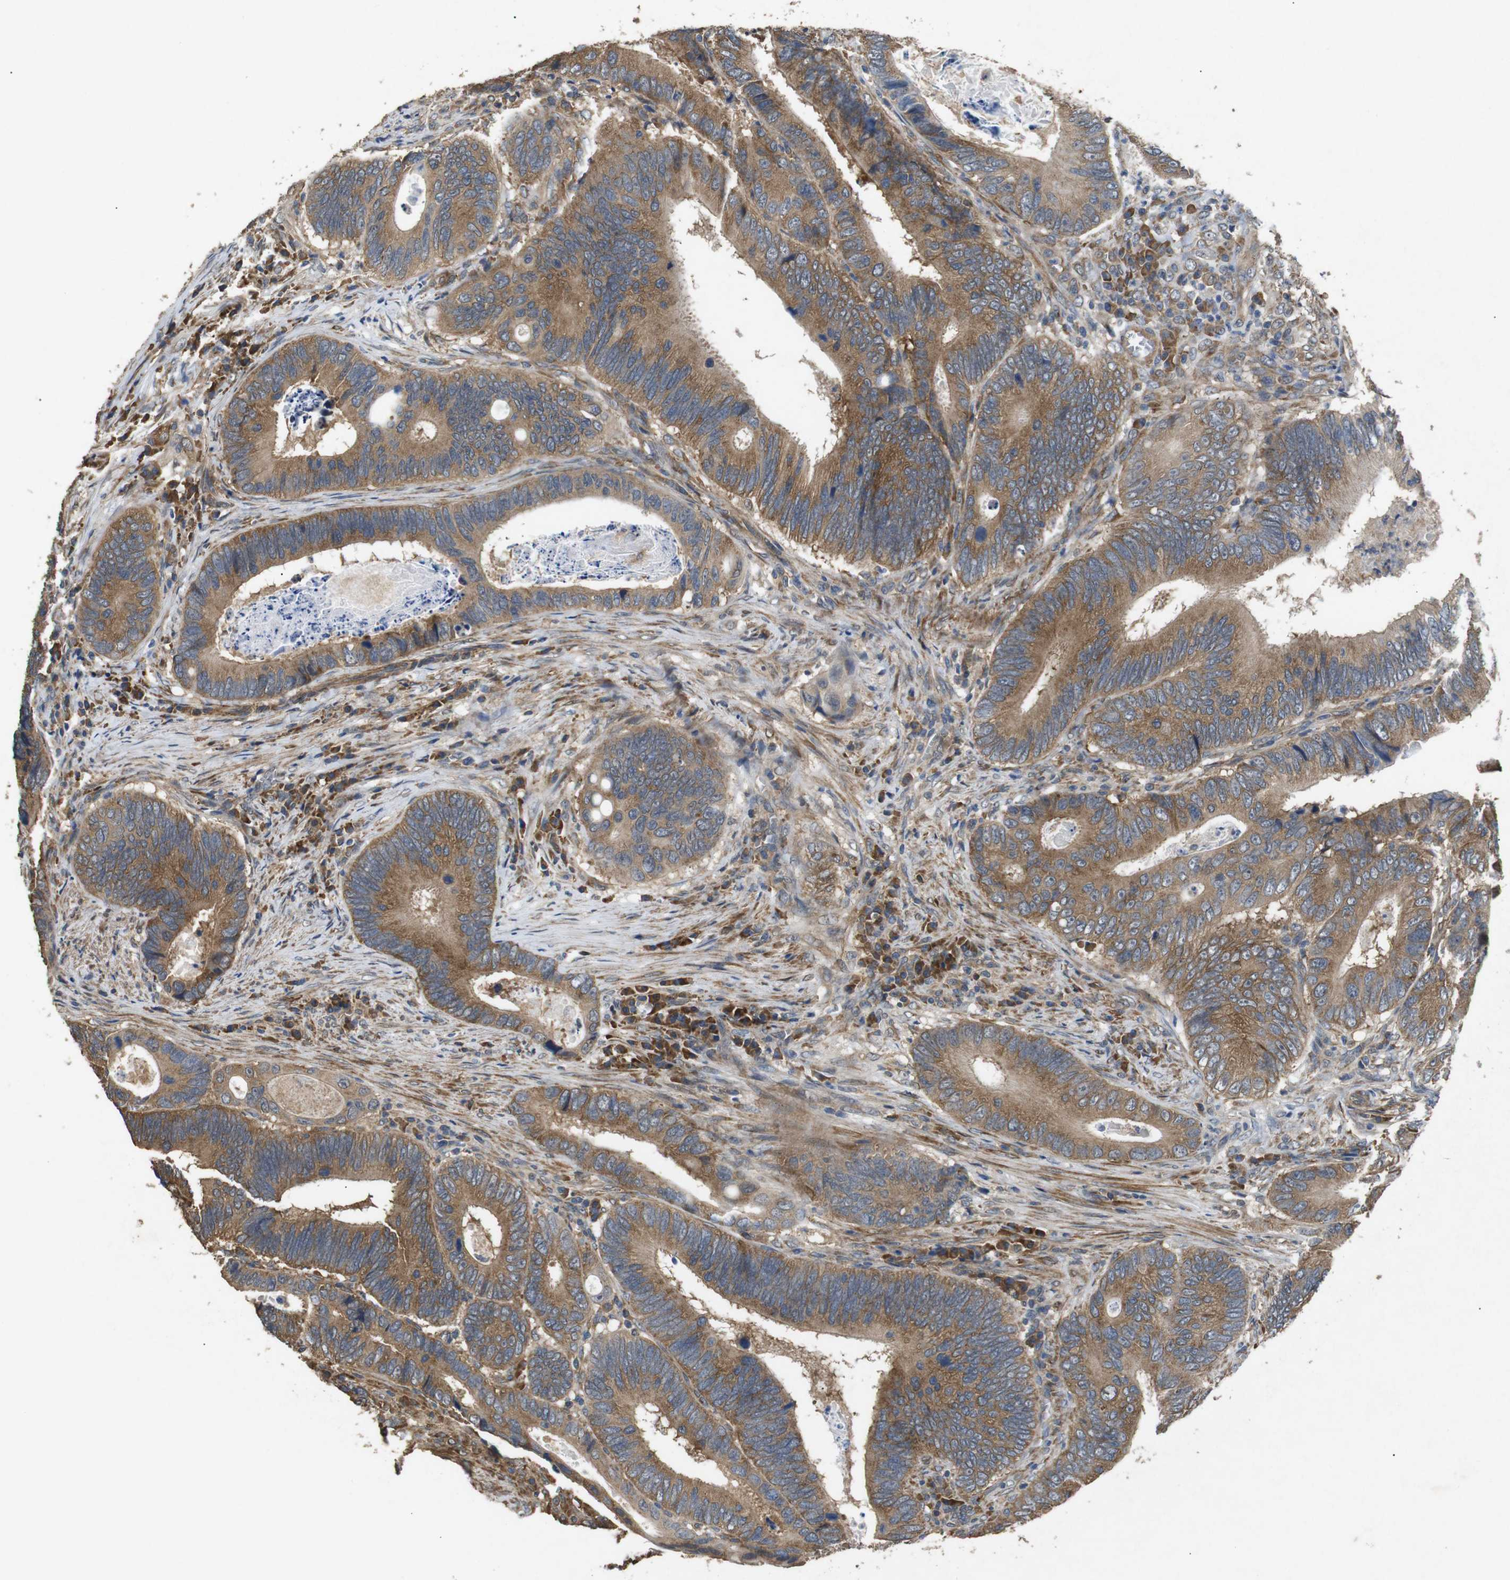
{"staining": {"intensity": "moderate", "quantity": ">75%", "location": "cytoplasmic/membranous"}, "tissue": "colorectal cancer", "cell_type": "Tumor cells", "image_type": "cancer", "snomed": [{"axis": "morphology", "description": "Inflammation, NOS"}, {"axis": "morphology", "description": "Adenocarcinoma, NOS"}, {"axis": "topography", "description": "Colon"}], "caption": "A medium amount of moderate cytoplasmic/membranous expression is identified in approximately >75% of tumor cells in colorectal cancer (adenocarcinoma) tissue.", "gene": "BNIP3", "patient": {"sex": "male", "age": 72}}